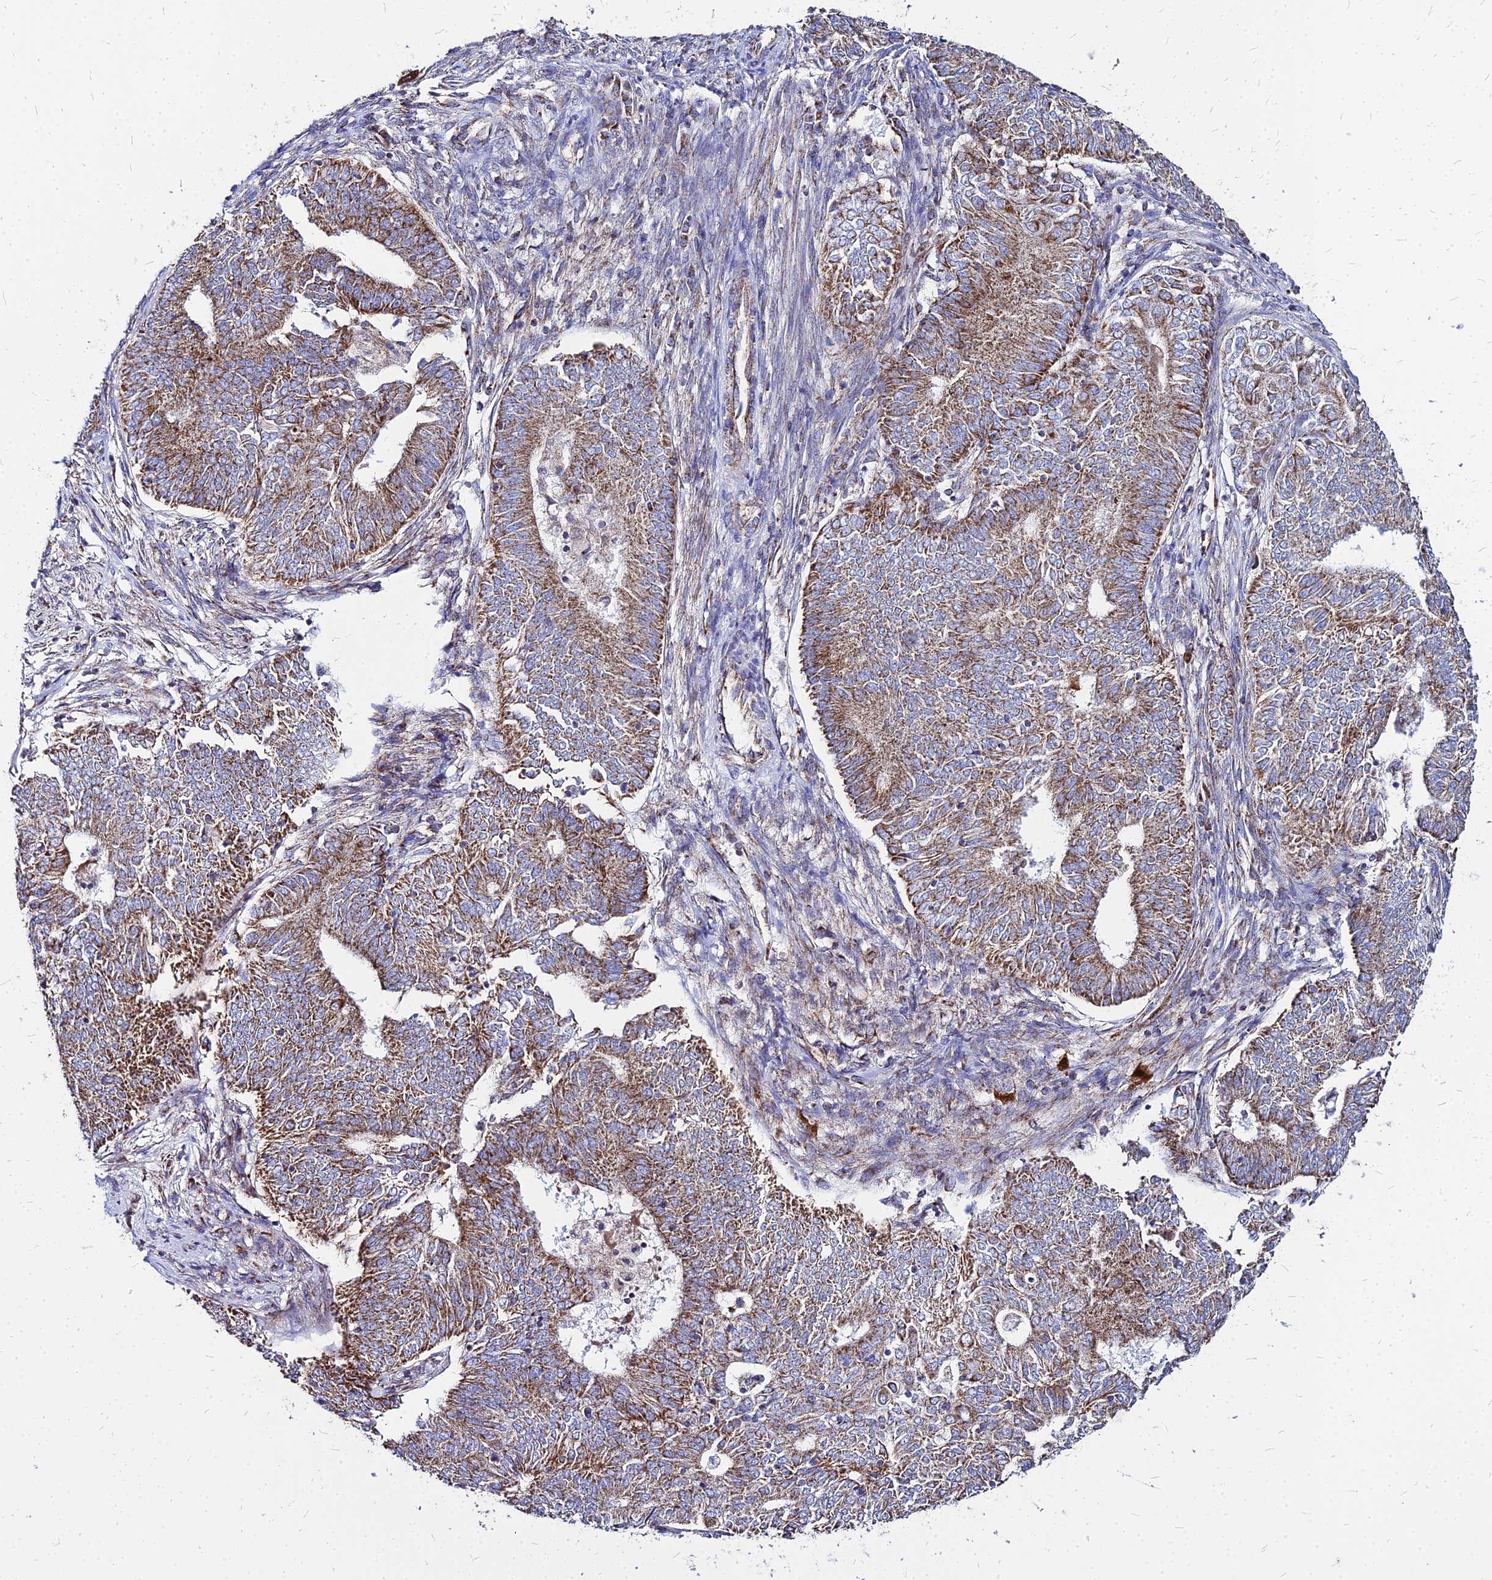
{"staining": {"intensity": "moderate", "quantity": ">75%", "location": "cytoplasmic/membranous"}, "tissue": "endometrial cancer", "cell_type": "Tumor cells", "image_type": "cancer", "snomed": [{"axis": "morphology", "description": "Adenocarcinoma, NOS"}, {"axis": "topography", "description": "Endometrium"}], "caption": "This is a histology image of immunohistochemistry (IHC) staining of adenocarcinoma (endometrial), which shows moderate staining in the cytoplasmic/membranous of tumor cells.", "gene": "DLD", "patient": {"sex": "female", "age": 62}}